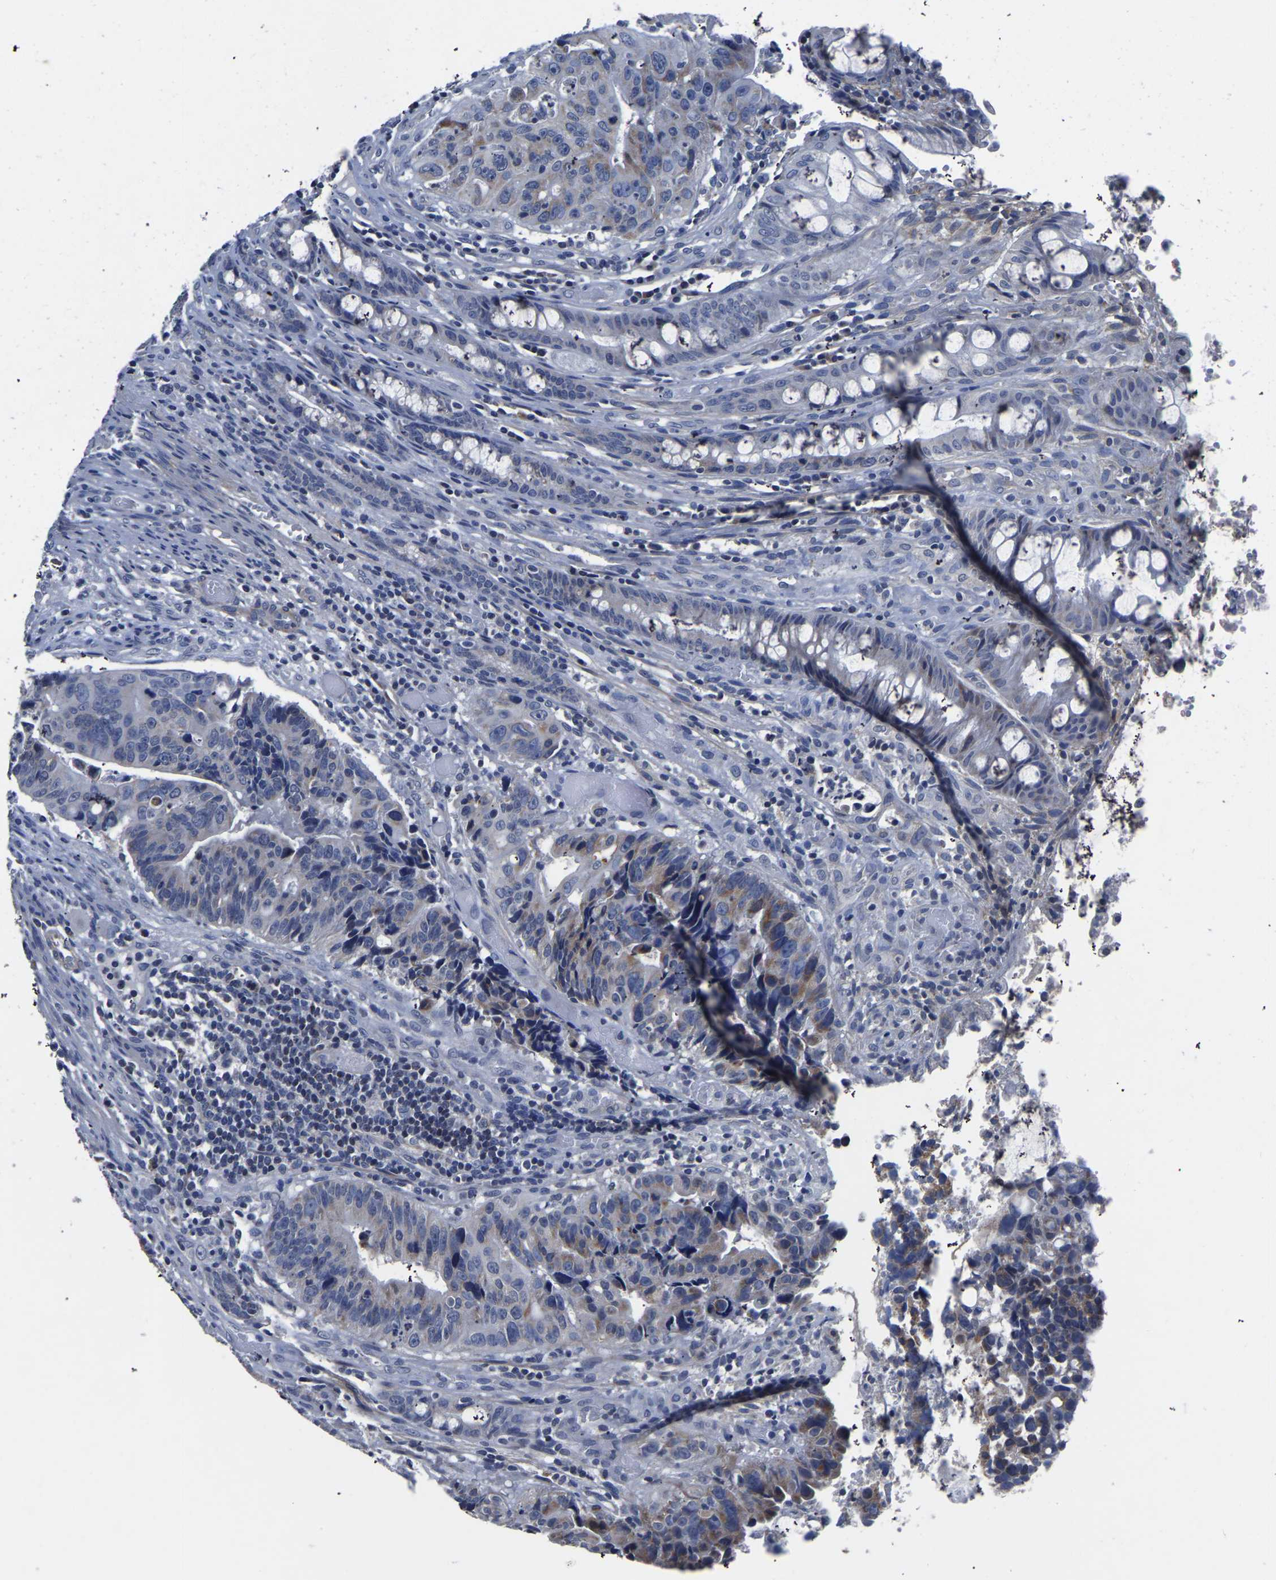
{"staining": {"intensity": "moderate", "quantity": "<25%", "location": "cytoplasmic/membranous"}, "tissue": "colorectal cancer", "cell_type": "Tumor cells", "image_type": "cancer", "snomed": [{"axis": "morphology", "description": "Adenocarcinoma, NOS"}, {"axis": "topography", "description": "Colon"}], "caption": "This is an image of IHC staining of colorectal cancer (adenocarcinoma), which shows moderate expression in the cytoplasmic/membranous of tumor cells.", "gene": "FGD5", "patient": {"sex": "female", "age": 57}}